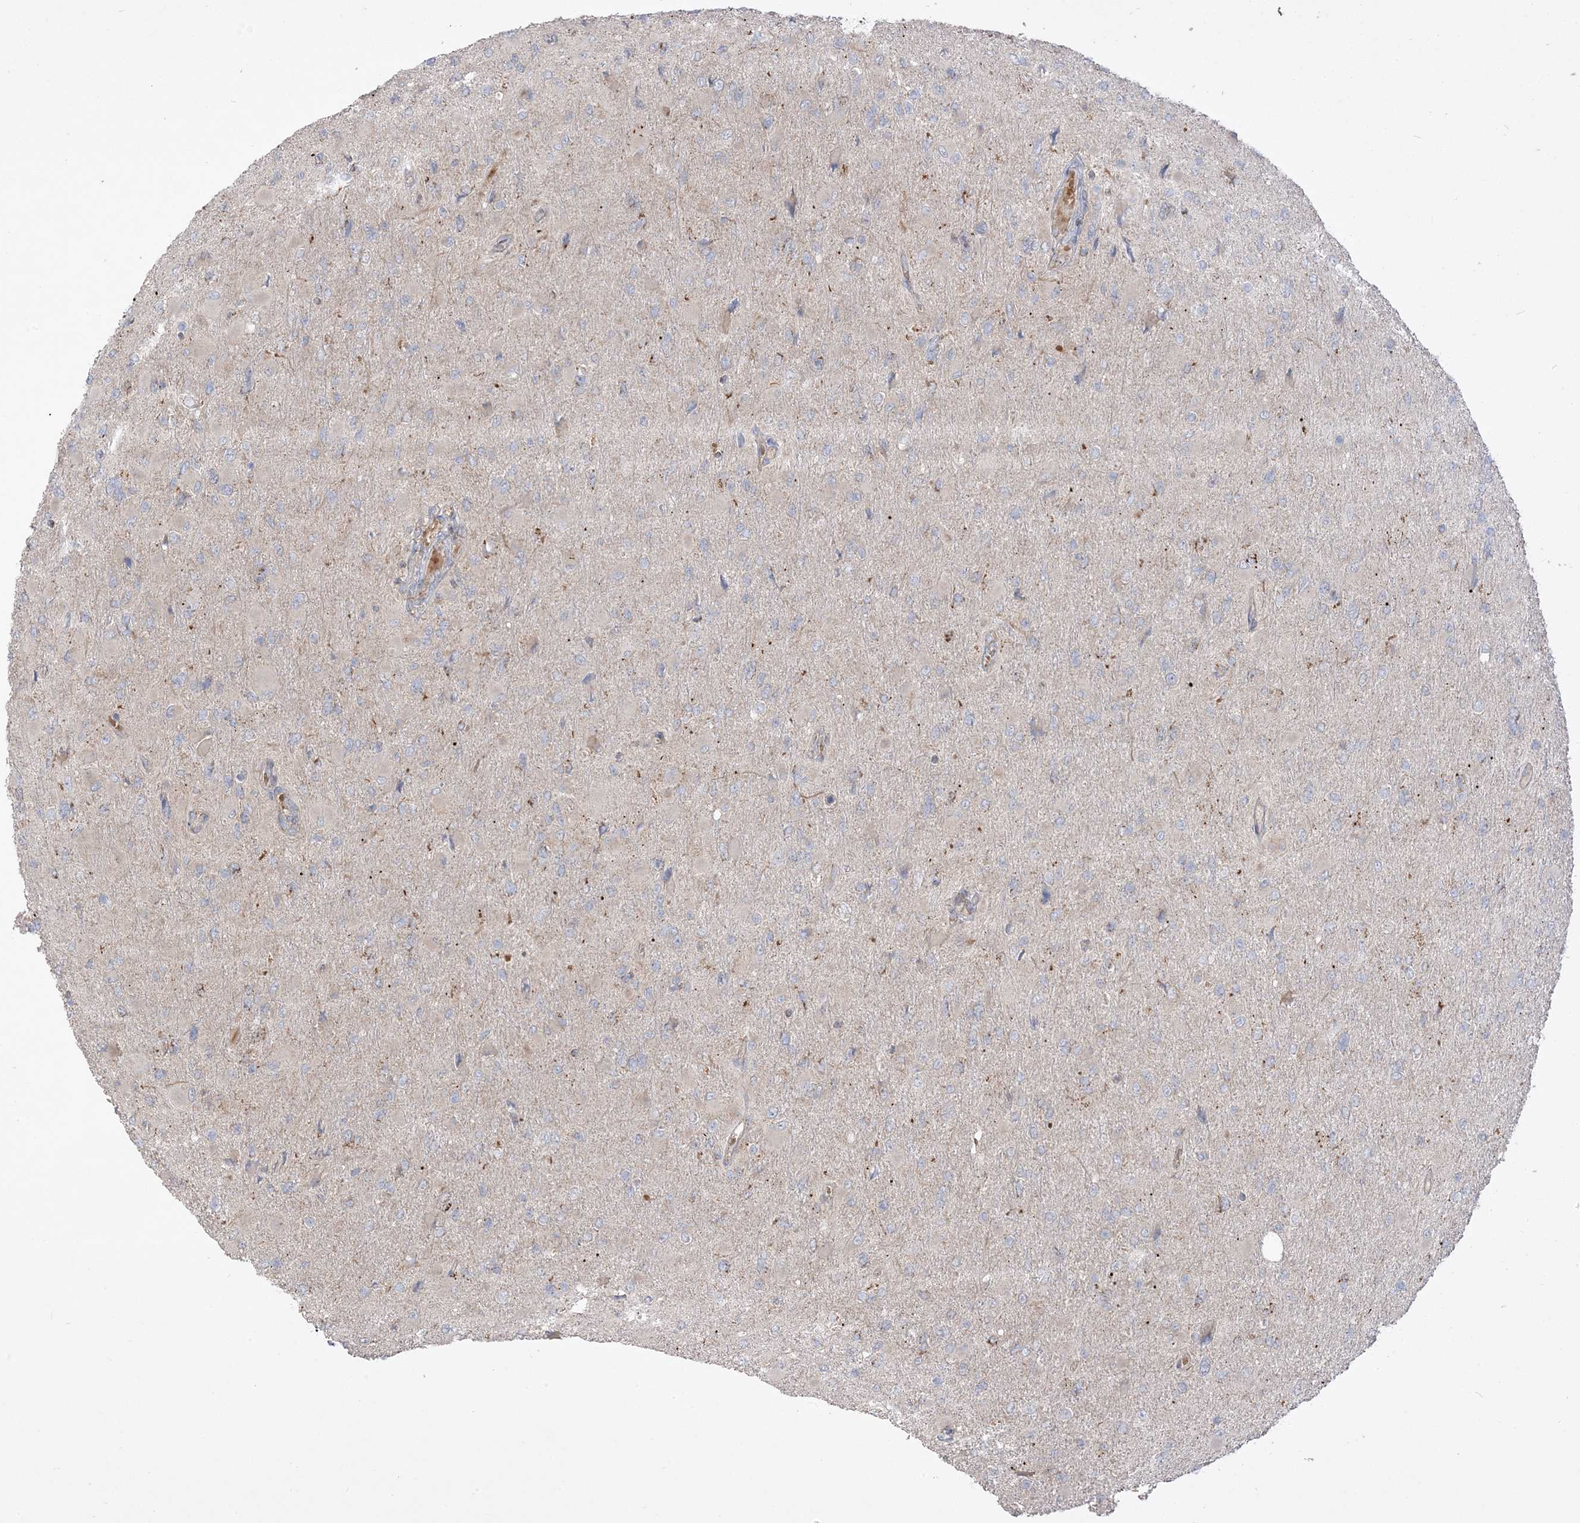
{"staining": {"intensity": "negative", "quantity": "none", "location": "none"}, "tissue": "glioma", "cell_type": "Tumor cells", "image_type": "cancer", "snomed": [{"axis": "morphology", "description": "Glioma, malignant, High grade"}, {"axis": "topography", "description": "Cerebral cortex"}], "caption": "Immunohistochemistry (IHC) of malignant high-grade glioma reveals no expression in tumor cells.", "gene": "AARS2", "patient": {"sex": "female", "age": 36}}